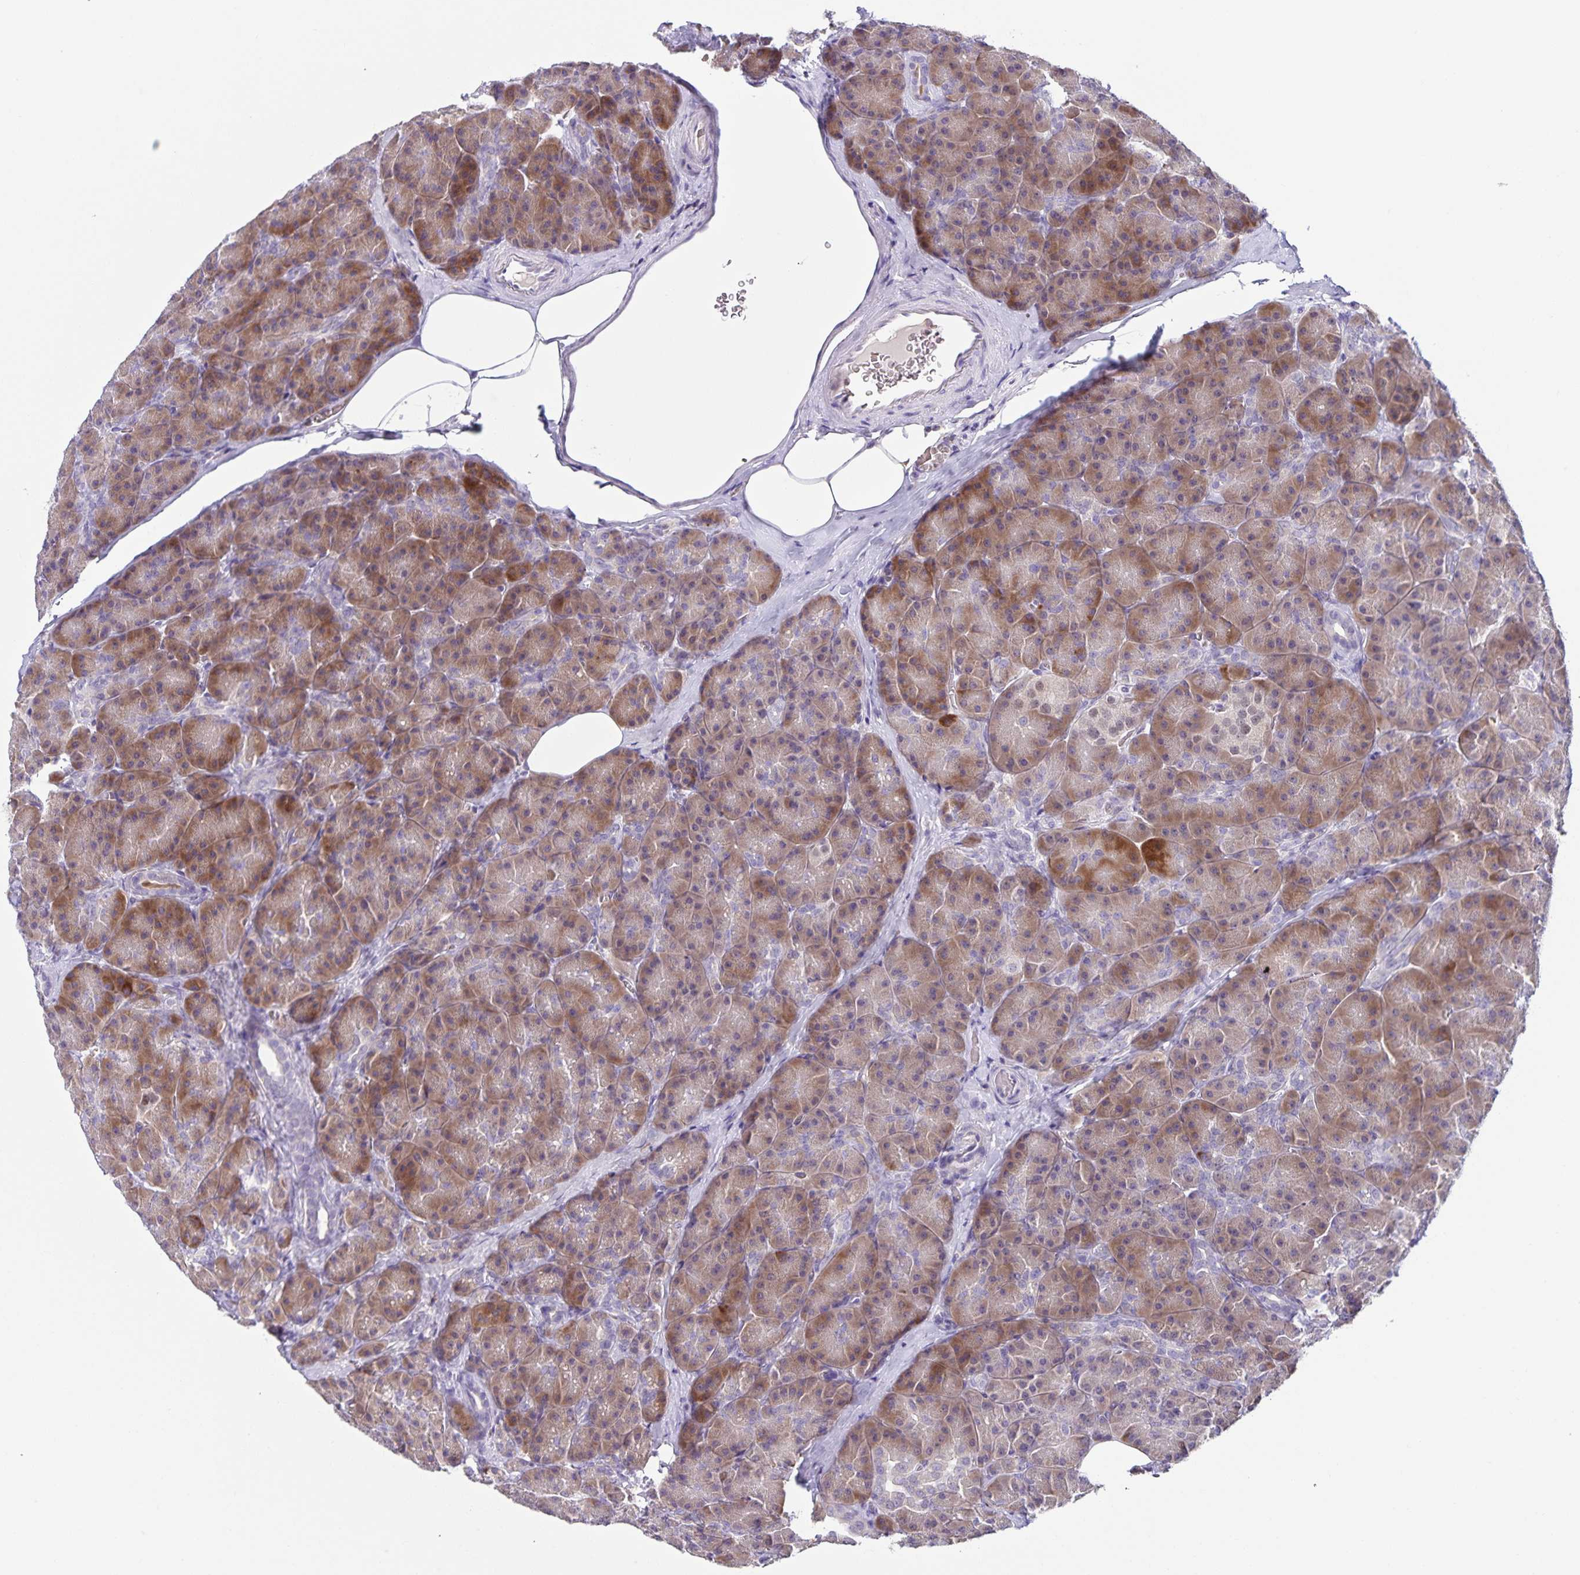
{"staining": {"intensity": "moderate", "quantity": ">75%", "location": "cytoplasmic/membranous"}, "tissue": "pancreas", "cell_type": "Exocrine glandular cells", "image_type": "normal", "snomed": [{"axis": "morphology", "description": "Normal tissue, NOS"}, {"axis": "topography", "description": "Pancreas"}], "caption": "This image shows immunohistochemistry staining of benign pancreas, with medium moderate cytoplasmic/membranous staining in about >75% of exocrine glandular cells.", "gene": "STPG4", "patient": {"sex": "male", "age": 57}}